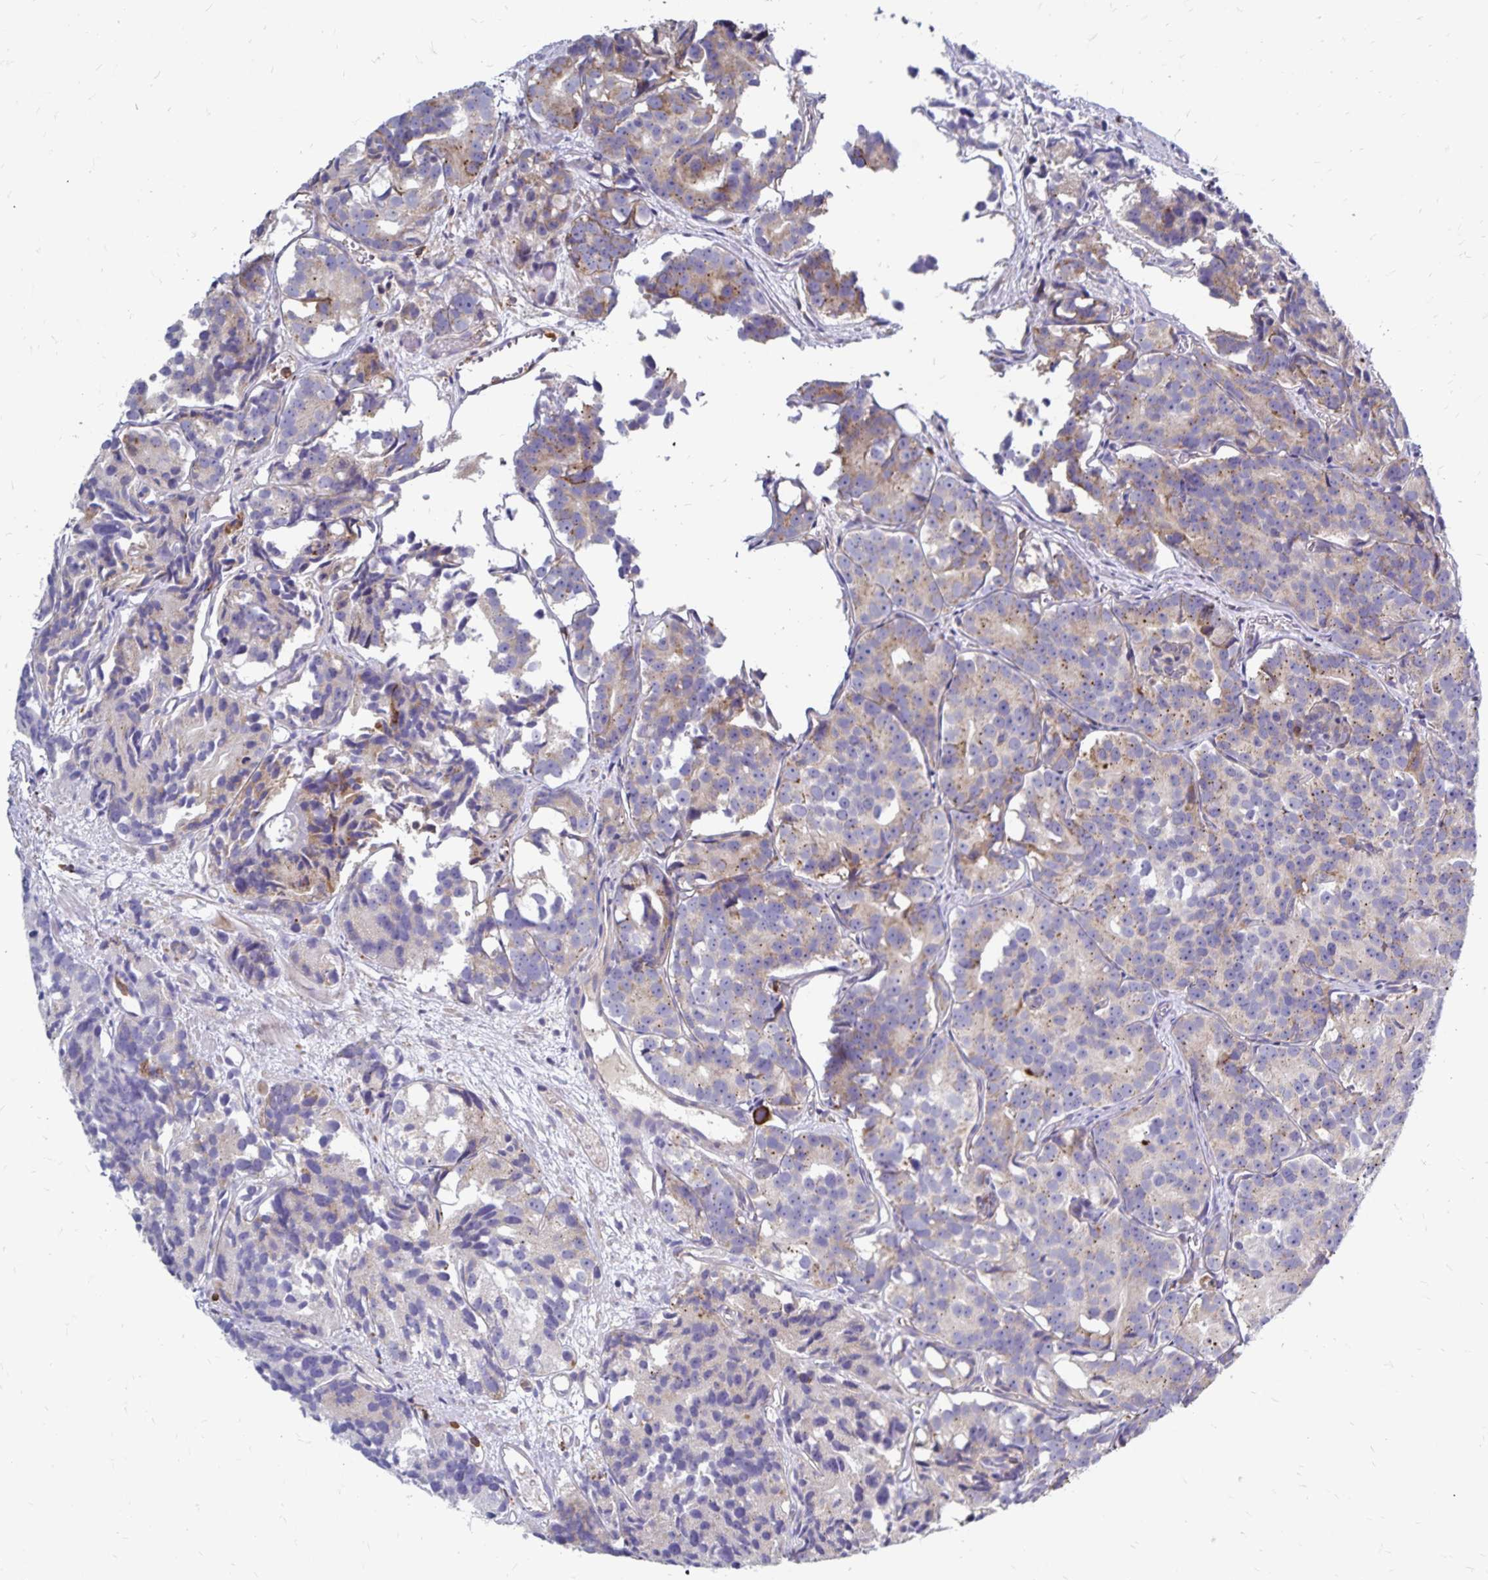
{"staining": {"intensity": "moderate", "quantity": "25%-75%", "location": "cytoplasmic/membranous"}, "tissue": "prostate cancer", "cell_type": "Tumor cells", "image_type": "cancer", "snomed": [{"axis": "morphology", "description": "Adenocarcinoma, High grade"}, {"axis": "topography", "description": "Prostate"}], "caption": "There is medium levels of moderate cytoplasmic/membranous staining in tumor cells of prostate cancer, as demonstrated by immunohistochemical staining (brown color).", "gene": "NAGPA", "patient": {"sex": "male", "age": 77}}